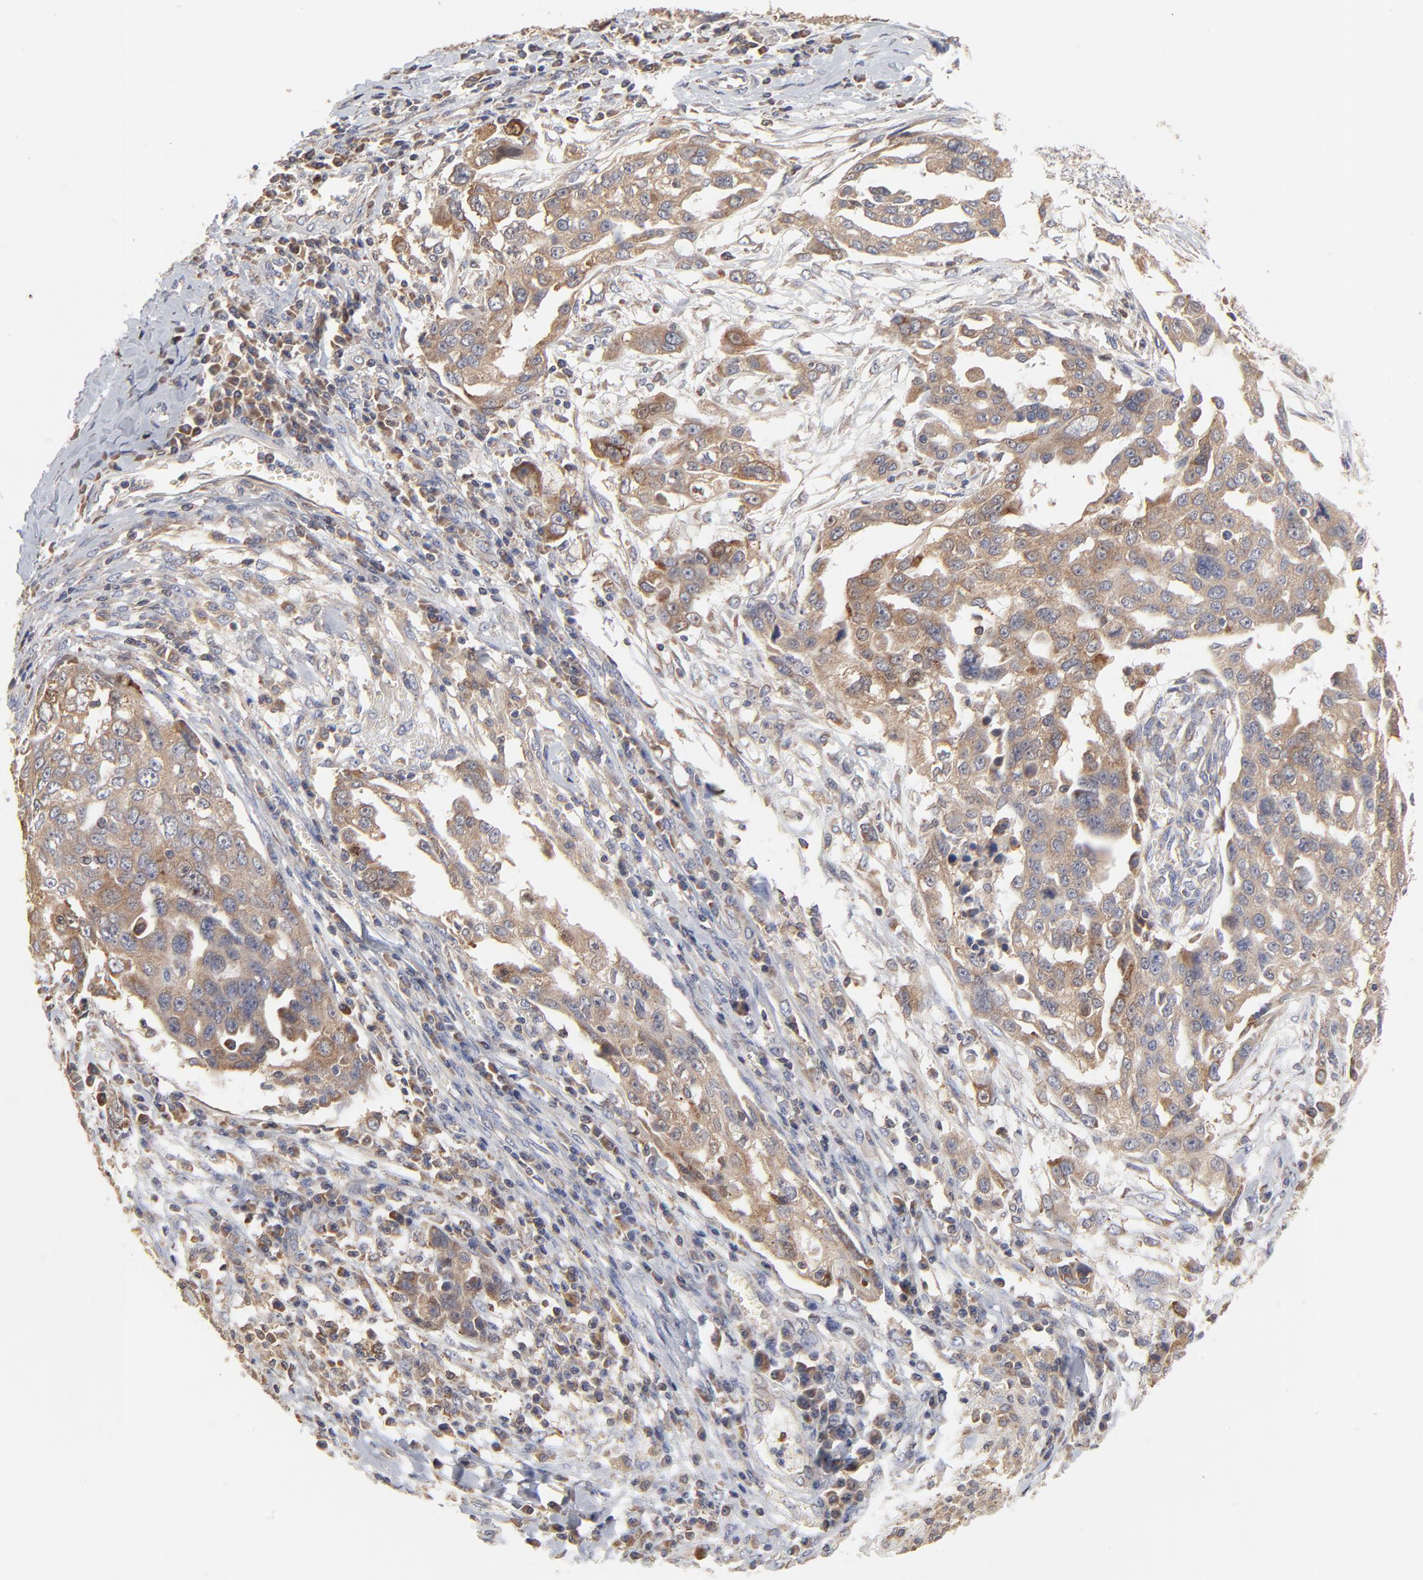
{"staining": {"intensity": "moderate", "quantity": ">75%", "location": "cytoplasmic/membranous"}, "tissue": "ovarian cancer", "cell_type": "Tumor cells", "image_type": "cancer", "snomed": [{"axis": "morphology", "description": "Carcinoma, endometroid"}, {"axis": "topography", "description": "Ovary"}], "caption": "This is an image of IHC staining of ovarian endometroid carcinoma, which shows moderate expression in the cytoplasmic/membranous of tumor cells.", "gene": "RNF213", "patient": {"sex": "female", "age": 75}}